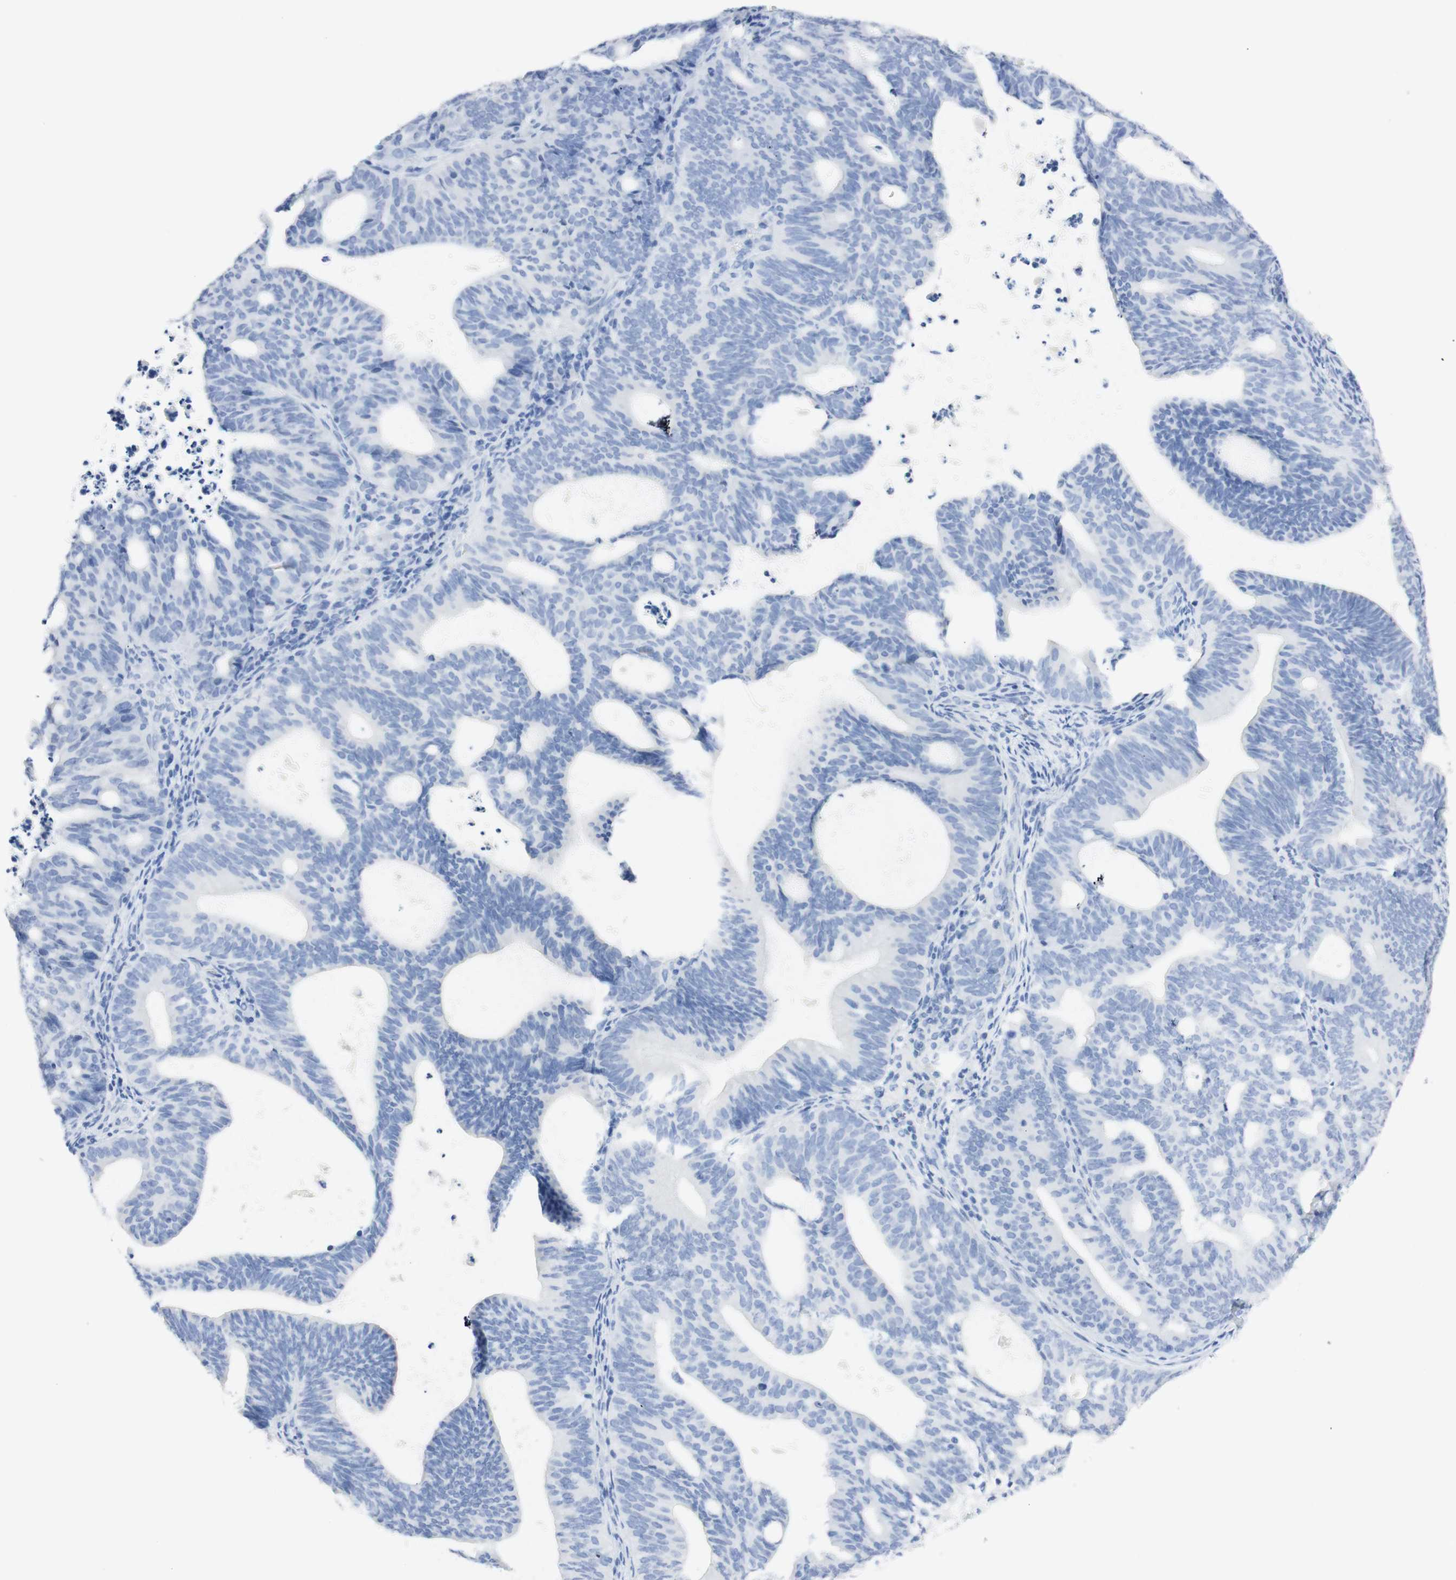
{"staining": {"intensity": "negative", "quantity": "none", "location": "none"}, "tissue": "endometrial cancer", "cell_type": "Tumor cells", "image_type": "cancer", "snomed": [{"axis": "morphology", "description": "Adenocarcinoma, NOS"}, {"axis": "topography", "description": "Uterus"}], "caption": "Immunohistochemistry (IHC) of human endometrial cancer (adenocarcinoma) exhibits no positivity in tumor cells. (Brightfield microscopy of DAB (3,3'-diaminobenzidine) immunohistochemistry (IHC) at high magnification).", "gene": "TPO", "patient": {"sex": "female", "age": 83}}